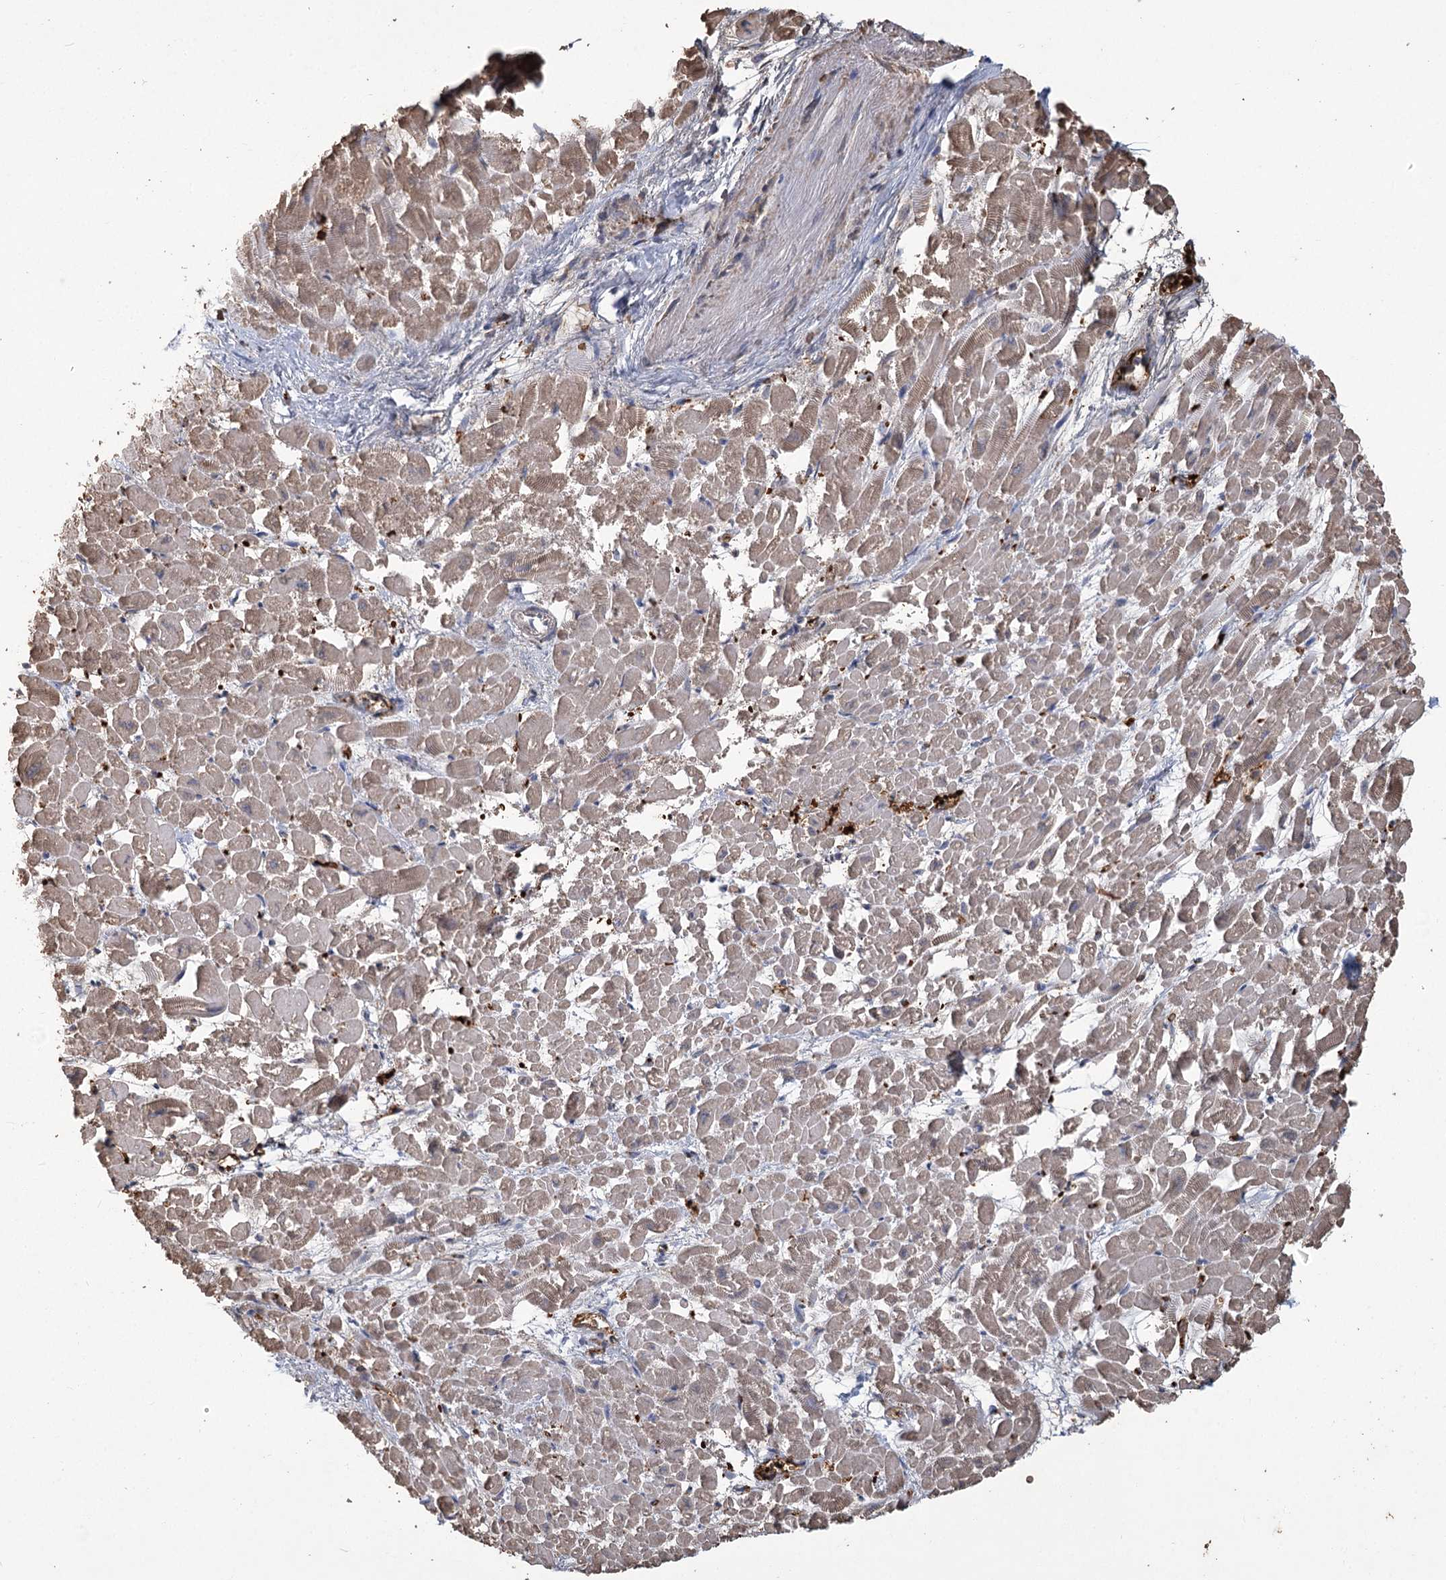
{"staining": {"intensity": "weak", "quantity": "25%-75%", "location": "cytoplasmic/membranous"}, "tissue": "heart muscle", "cell_type": "Cardiomyocytes", "image_type": "normal", "snomed": [{"axis": "morphology", "description": "Normal tissue, NOS"}, {"axis": "topography", "description": "Heart"}], "caption": "Protein staining of unremarkable heart muscle shows weak cytoplasmic/membranous positivity in approximately 25%-75% of cardiomyocytes. (Brightfield microscopy of DAB IHC at high magnification).", "gene": "HBA1", "patient": {"sex": "male", "age": 54}}